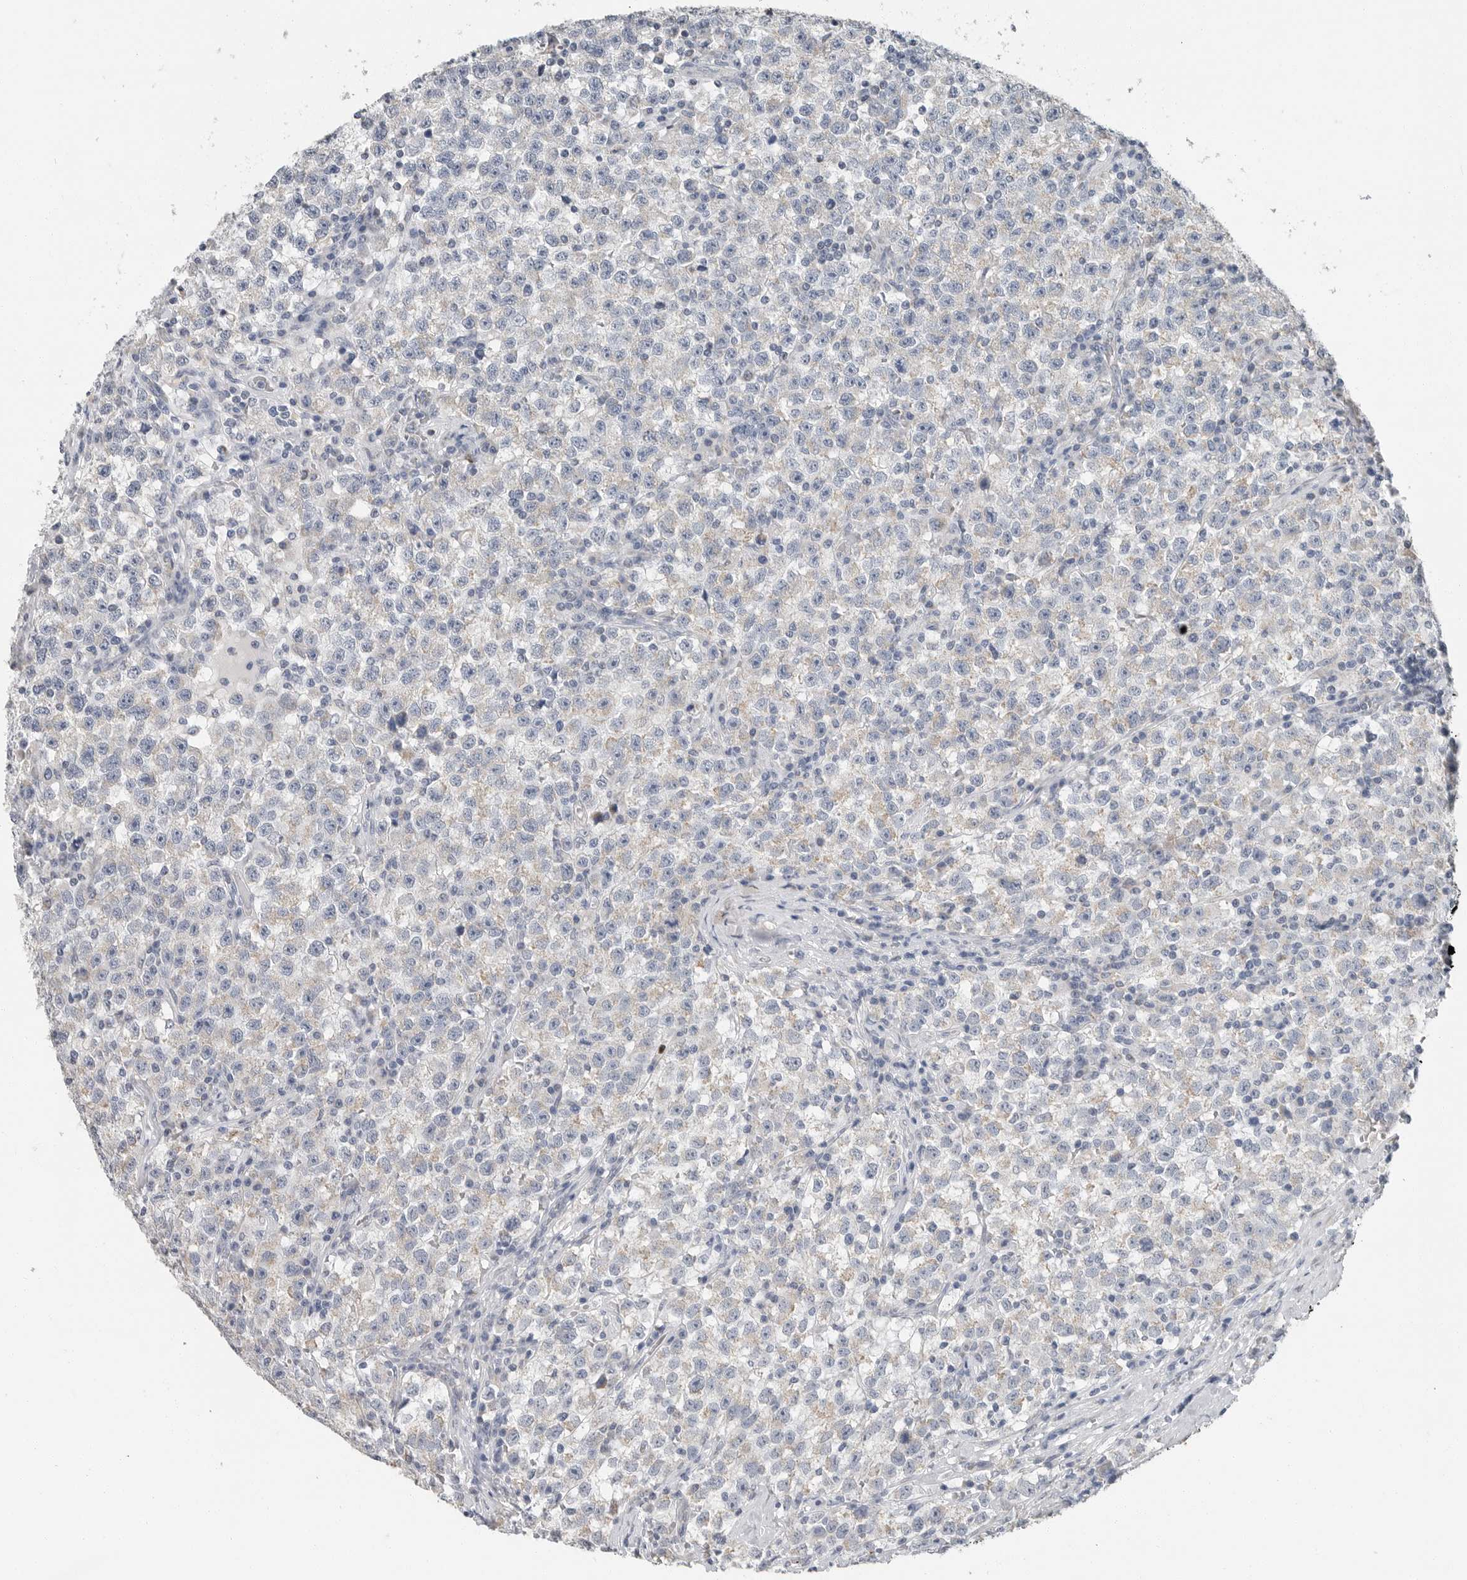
{"staining": {"intensity": "negative", "quantity": "none", "location": "none"}, "tissue": "testis cancer", "cell_type": "Tumor cells", "image_type": "cancer", "snomed": [{"axis": "morphology", "description": "Seminoma, NOS"}, {"axis": "topography", "description": "Testis"}], "caption": "Histopathology image shows no protein positivity in tumor cells of testis cancer (seminoma) tissue.", "gene": "PLN", "patient": {"sex": "male", "age": 22}}